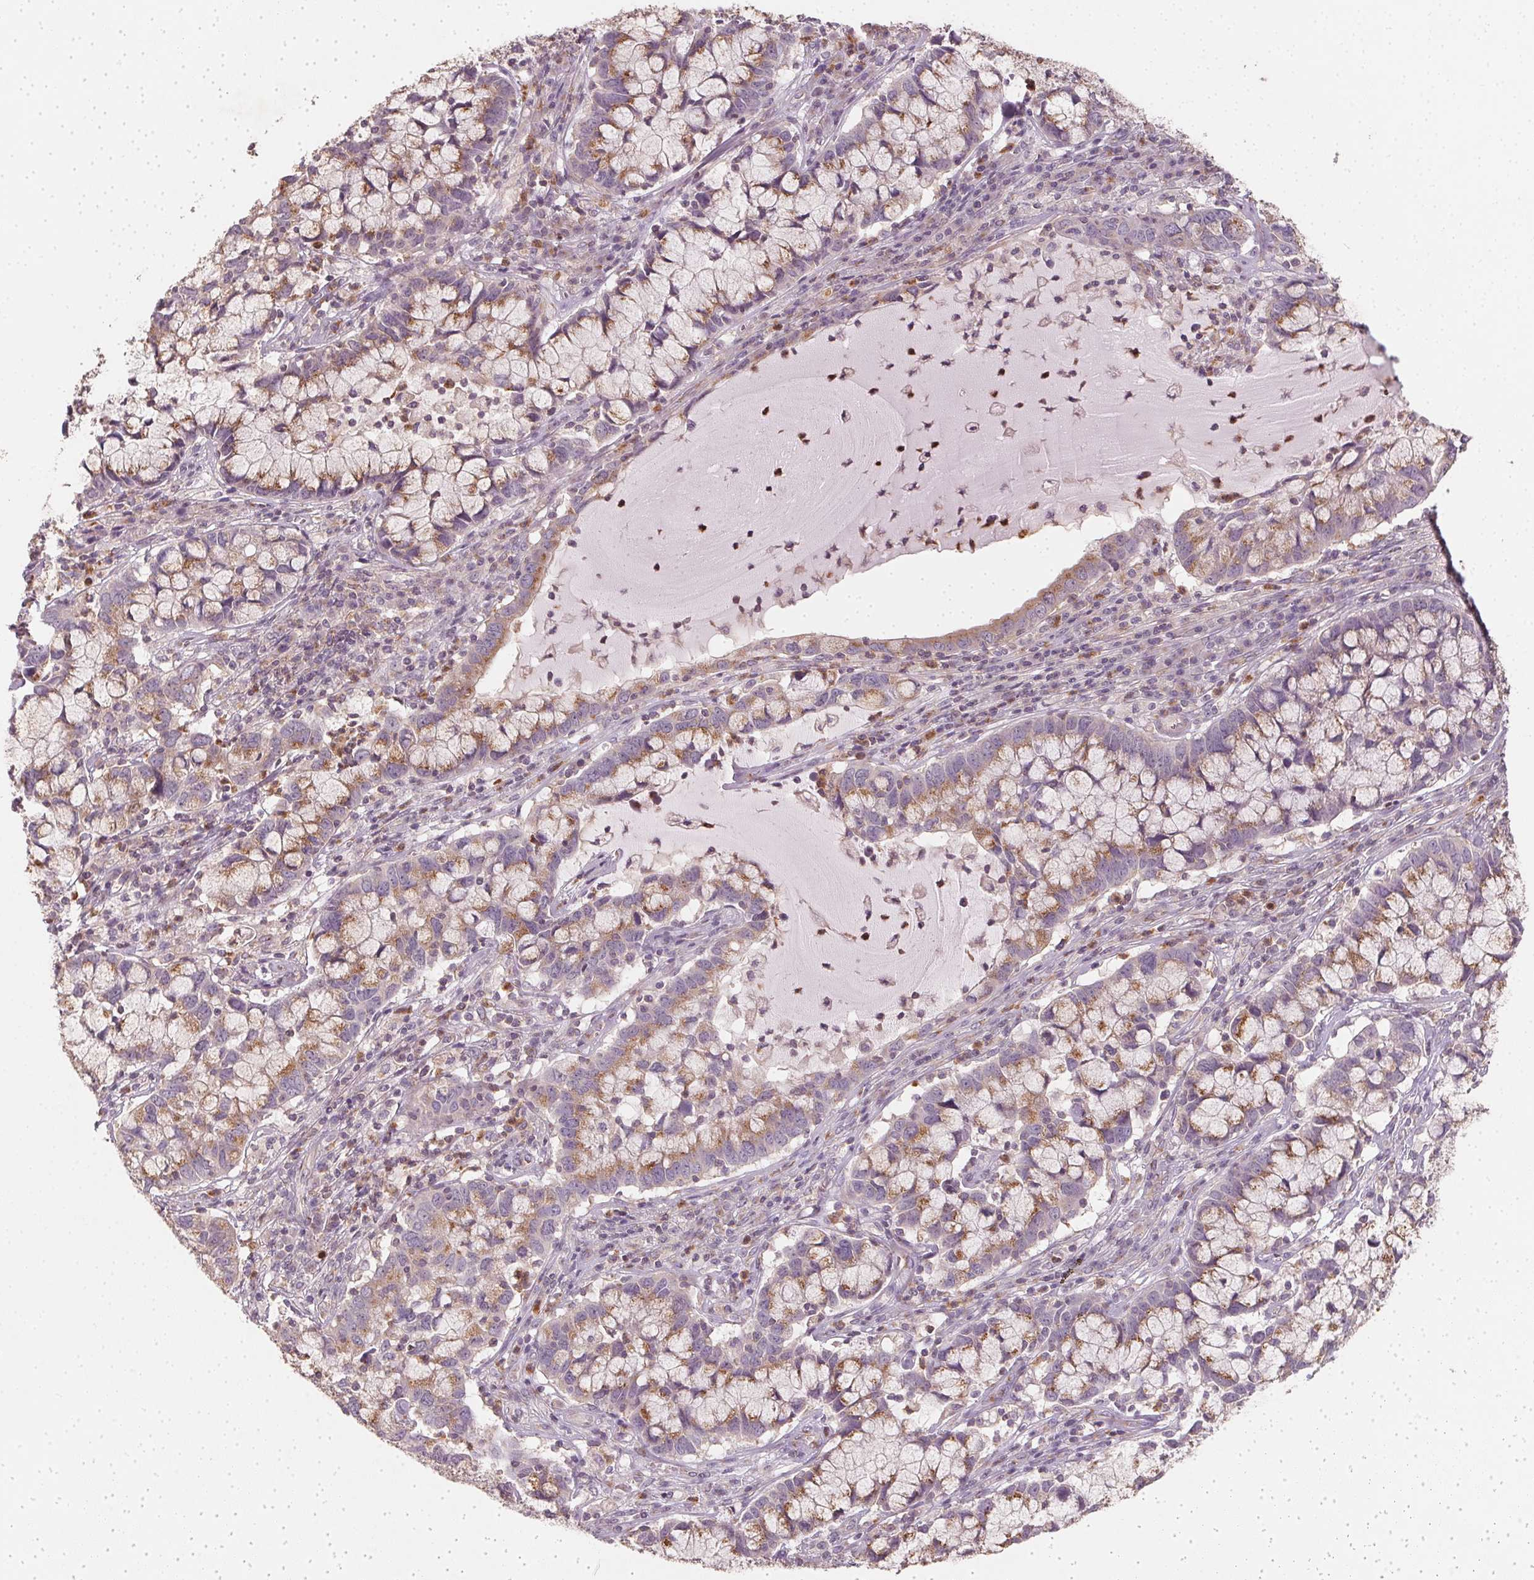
{"staining": {"intensity": "moderate", "quantity": "25%-75%", "location": "cytoplasmic/membranous"}, "tissue": "cervical cancer", "cell_type": "Tumor cells", "image_type": "cancer", "snomed": [{"axis": "morphology", "description": "Adenocarcinoma, NOS"}, {"axis": "topography", "description": "Cervix"}], "caption": "IHC (DAB (3,3'-diaminobenzidine)) staining of cervical cancer reveals moderate cytoplasmic/membranous protein staining in about 25%-75% of tumor cells.", "gene": "AP1S1", "patient": {"sex": "female", "age": 40}}